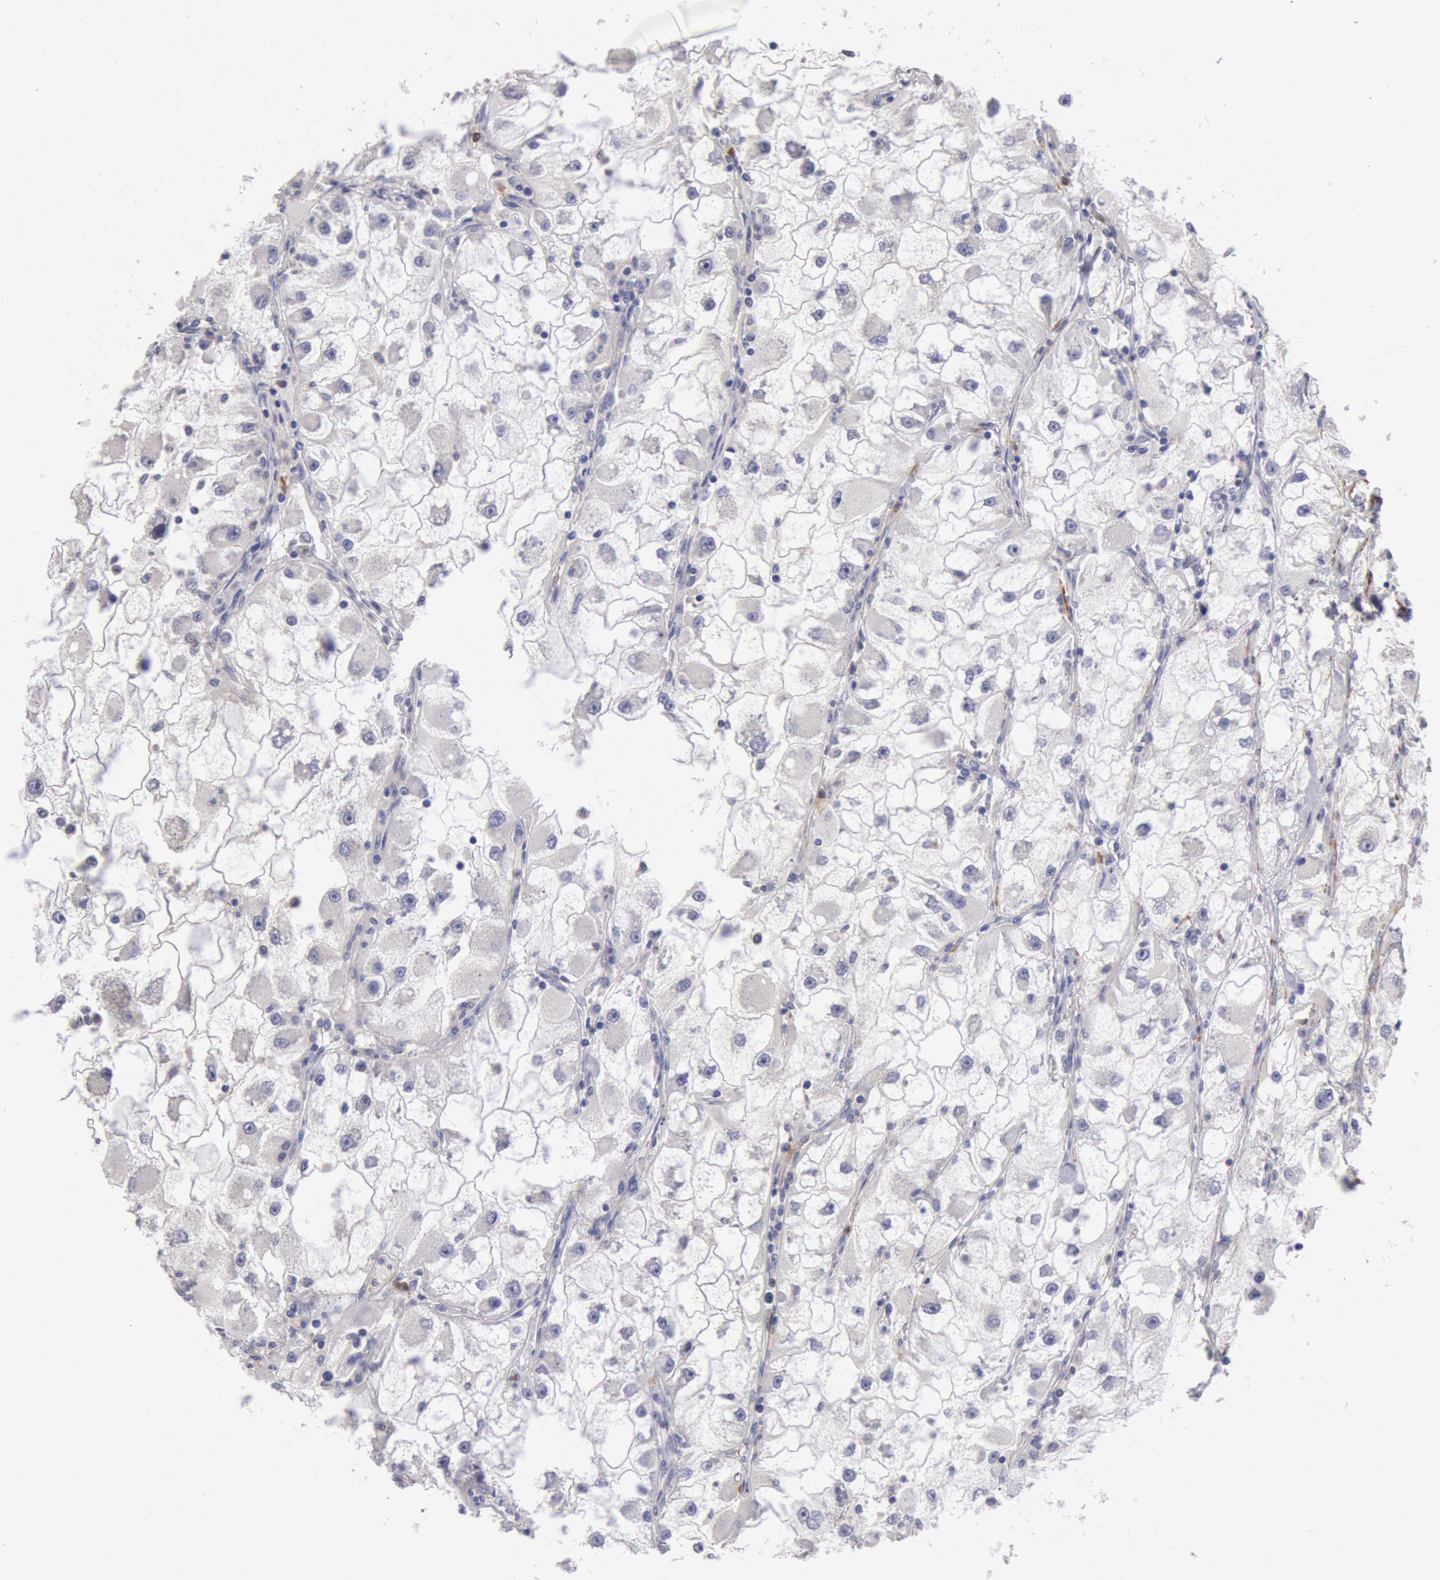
{"staining": {"intensity": "negative", "quantity": "none", "location": "none"}, "tissue": "renal cancer", "cell_type": "Tumor cells", "image_type": "cancer", "snomed": [{"axis": "morphology", "description": "Adenocarcinoma, NOS"}, {"axis": "topography", "description": "Kidney"}], "caption": "A photomicrograph of human renal adenocarcinoma is negative for staining in tumor cells. Brightfield microscopy of immunohistochemistry stained with DAB (3,3'-diaminobenzidine) (brown) and hematoxylin (blue), captured at high magnification.", "gene": "TMED8", "patient": {"sex": "female", "age": 73}}